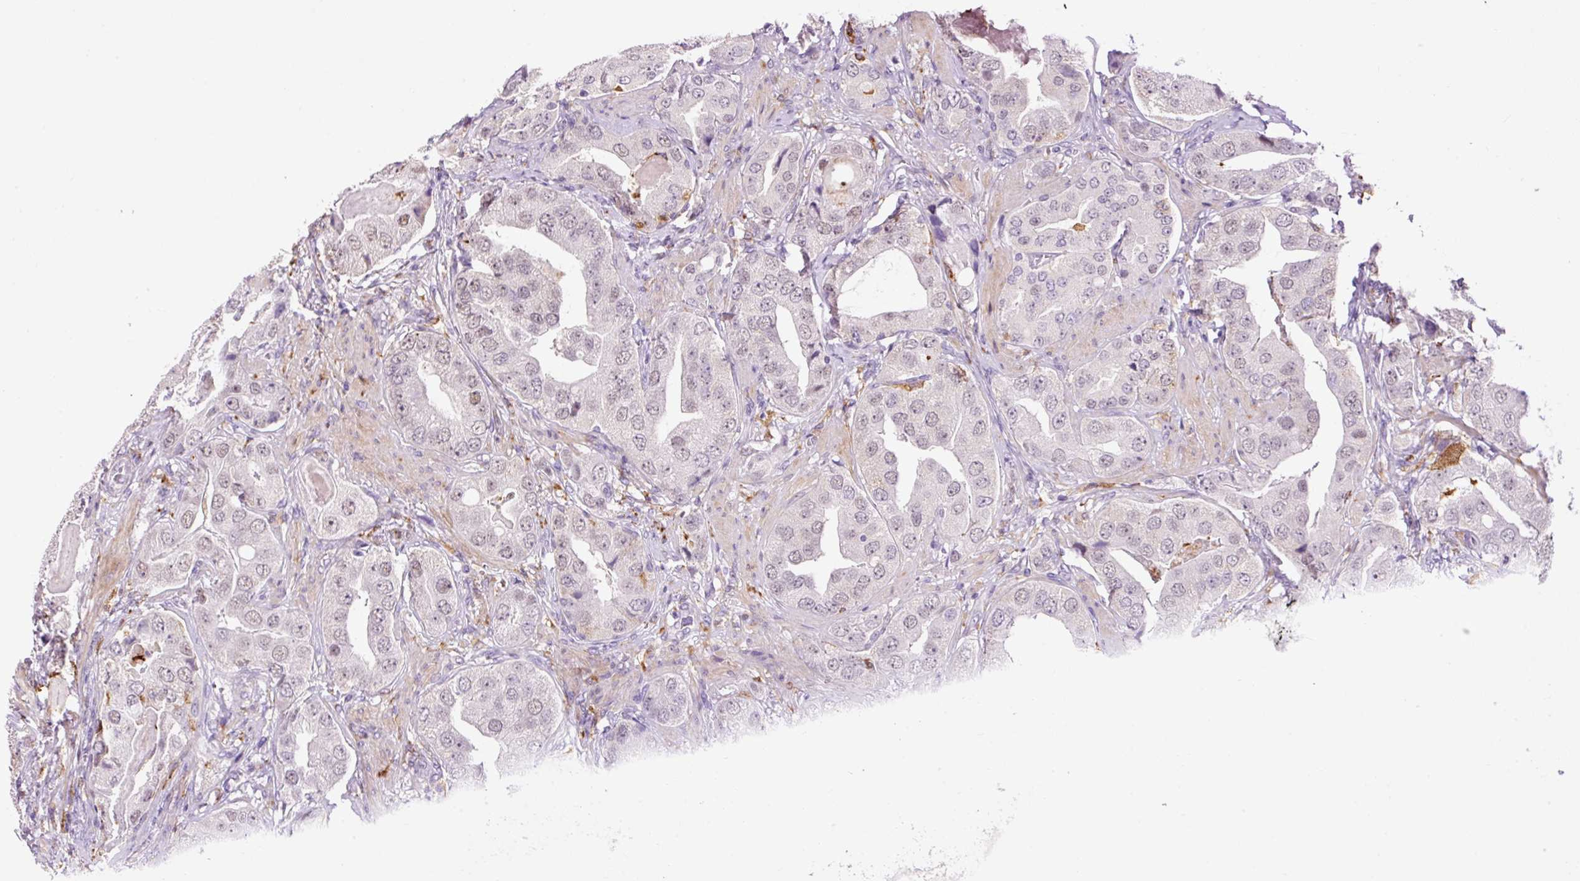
{"staining": {"intensity": "negative", "quantity": "none", "location": "none"}, "tissue": "prostate cancer", "cell_type": "Tumor cells", "image_type": "cancer", "snomed": [{"axis": "morphology", "description": "Adenocarcinoma, High grade"}, {"axis": "topography", "description": "Prostate"}], "caption": "Adenocarcinoma (high-grade) (prostate) was stained to show a protein in brown. There is no significant staining in tumor cells.", "gene": "LY86", "patient": {"sex": "male", "age": 63}}